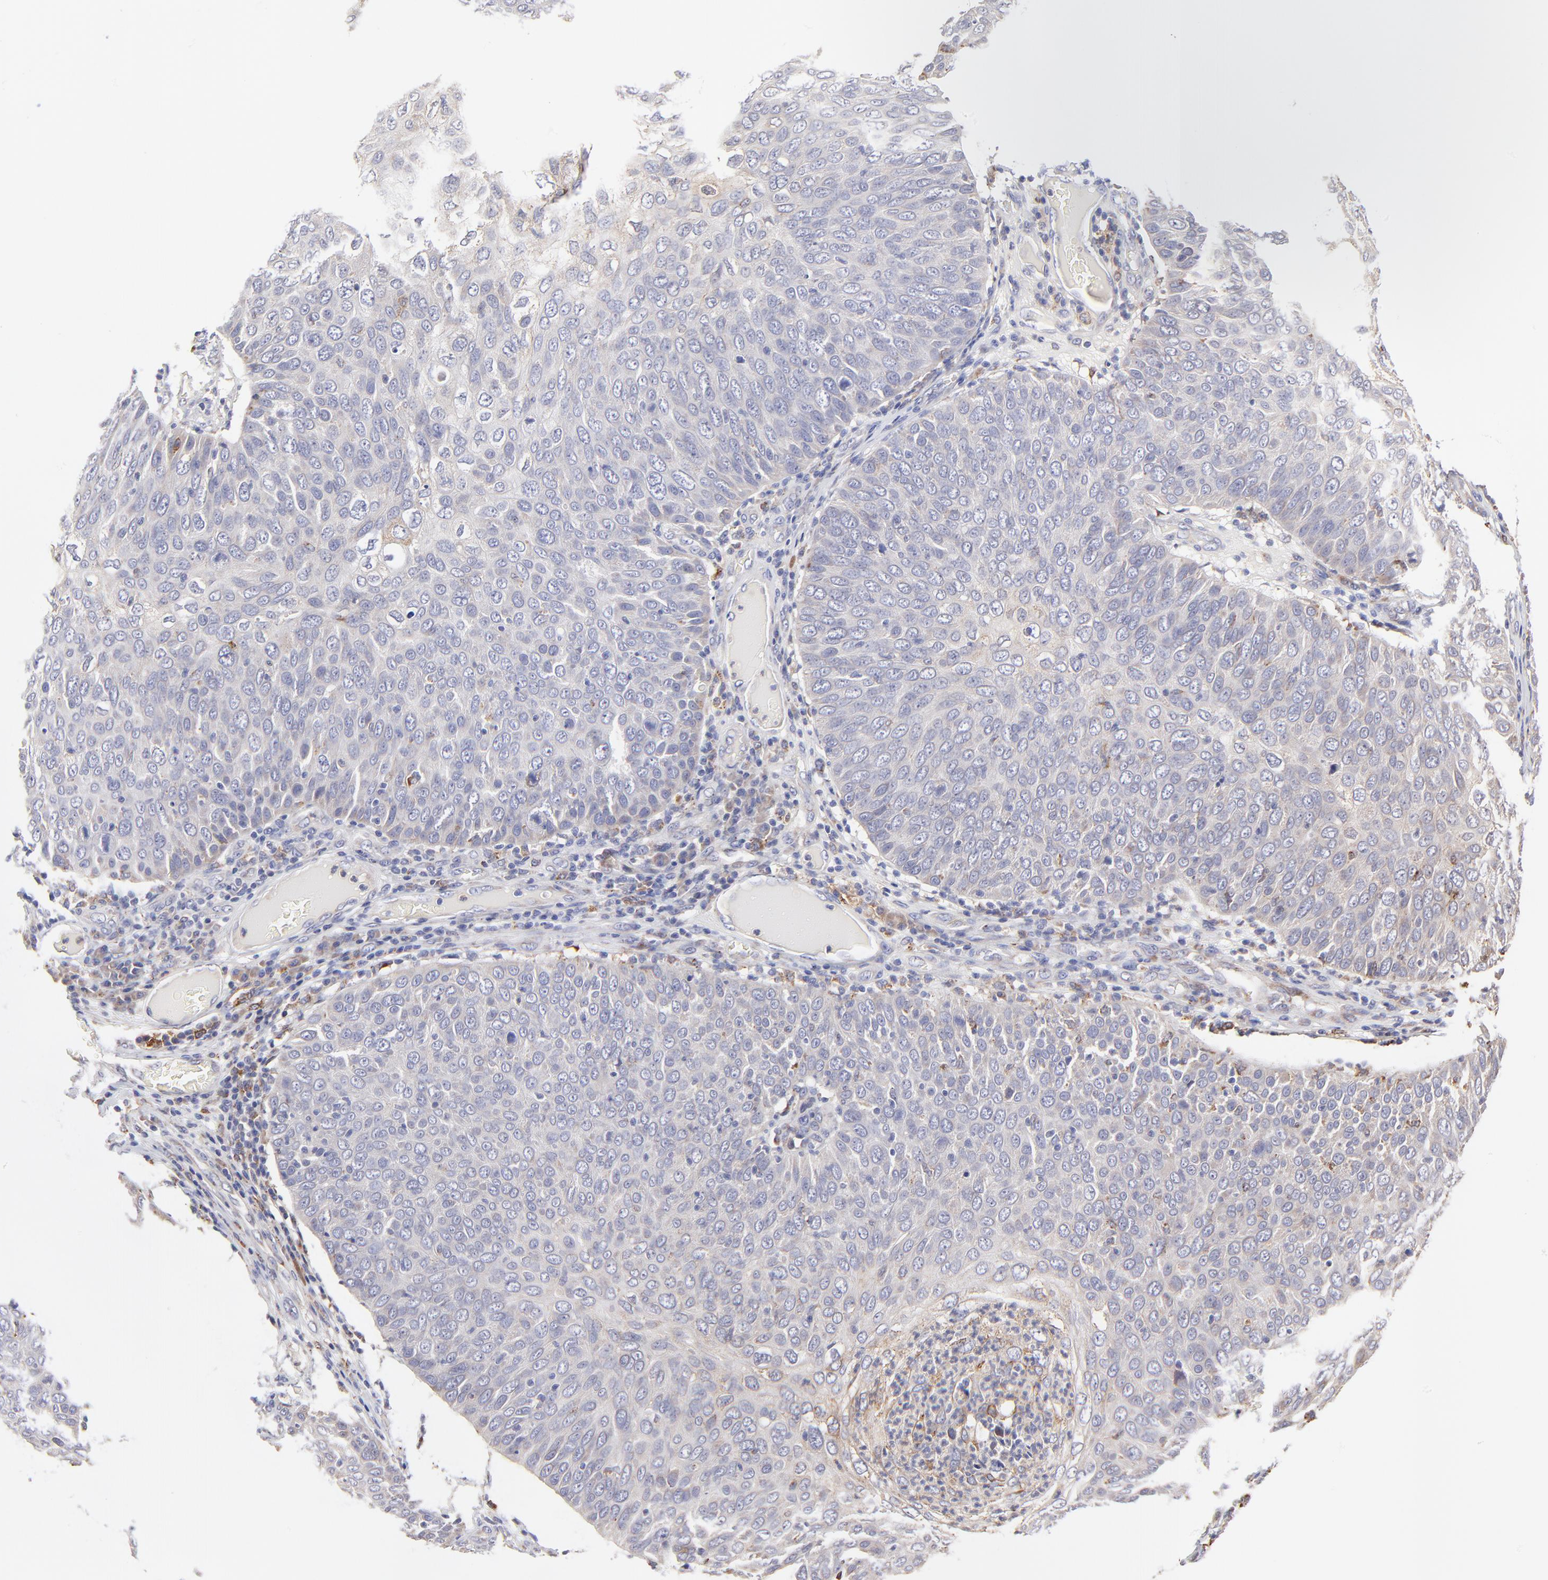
{"staining": {"intensity": "moderate", "quantity": "<25%", "location": "cytoplasmic/membranous"}, "tissue": "skin cancer", "cell_type": "Tumor cells", "image_type": "cancer", "snomed": [{"axis": "morphology", "description": "Squamous cell carcinoma, NOS"}, {"axis": "topography", "description": "Skin"}], "caption": "Immunohistochemical staining of human skin cancer (squamous cell carcinoma) demonstrates low levels of moderate cytoplasmic/membranous protein positivity in about <25% of tumor cells.", "gene": "GCSAM", "patient": {"sex": "male", "age": 87}}